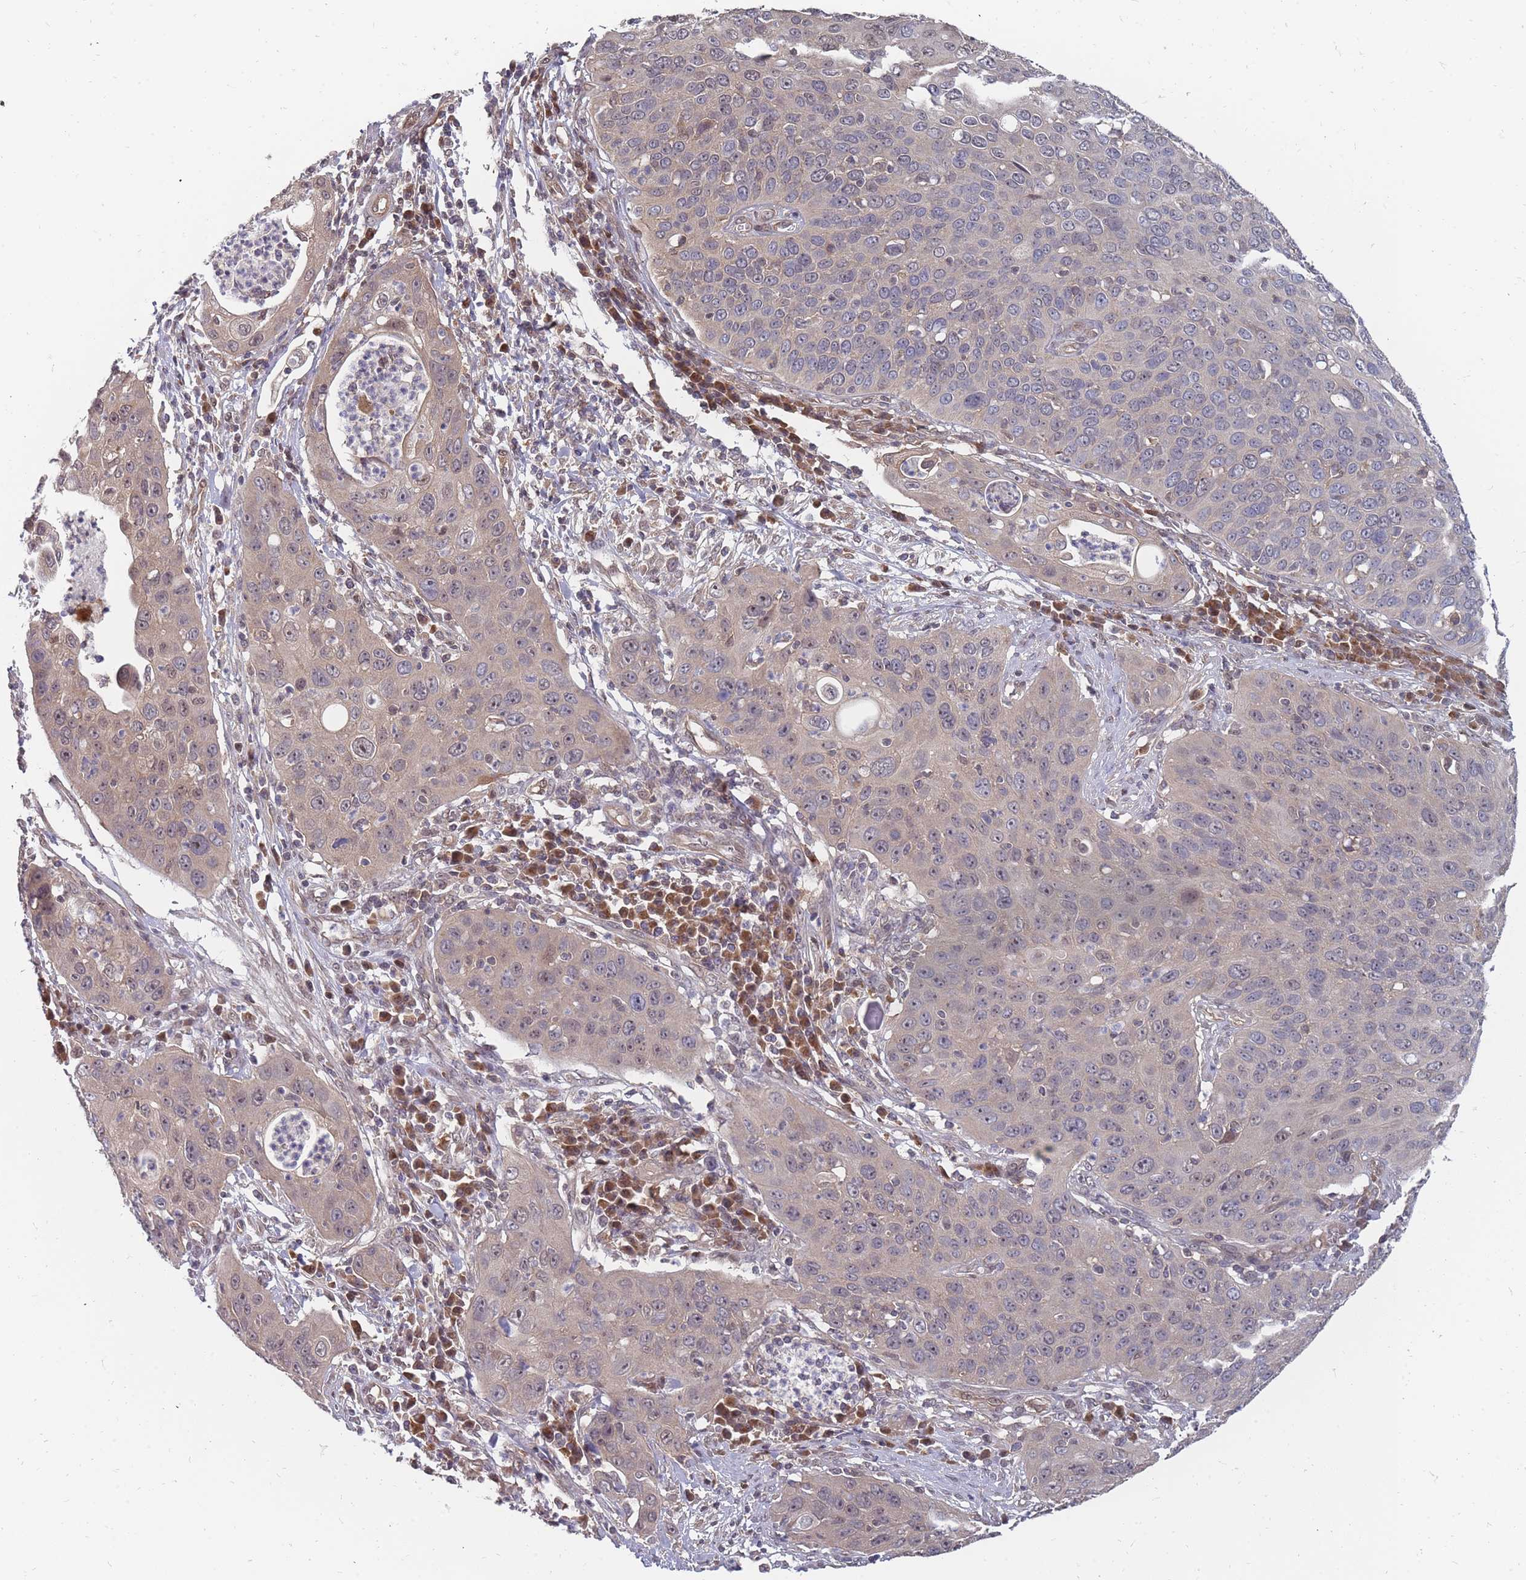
{"staining": {"intensity": "weak", "quantity": "<25%", "location": "cytoplasmic/membranous"}, "tissue": "cervical cancer", "cell_type": "Tumor cells", "image_type": "cancer", "snomed": [{"axis": "morphology", "description": "Squamous cell carcinoma, NOS"}, {"axis": "topography", "description": "Cervix"}], "caption": "This is an immunohistochemistry photomicrograph of human squamous cell carcinoma (cervical). There is no staining in tumor cells.", "gene": "NKD1", "patient": {"sex": "female", "age": 36}}